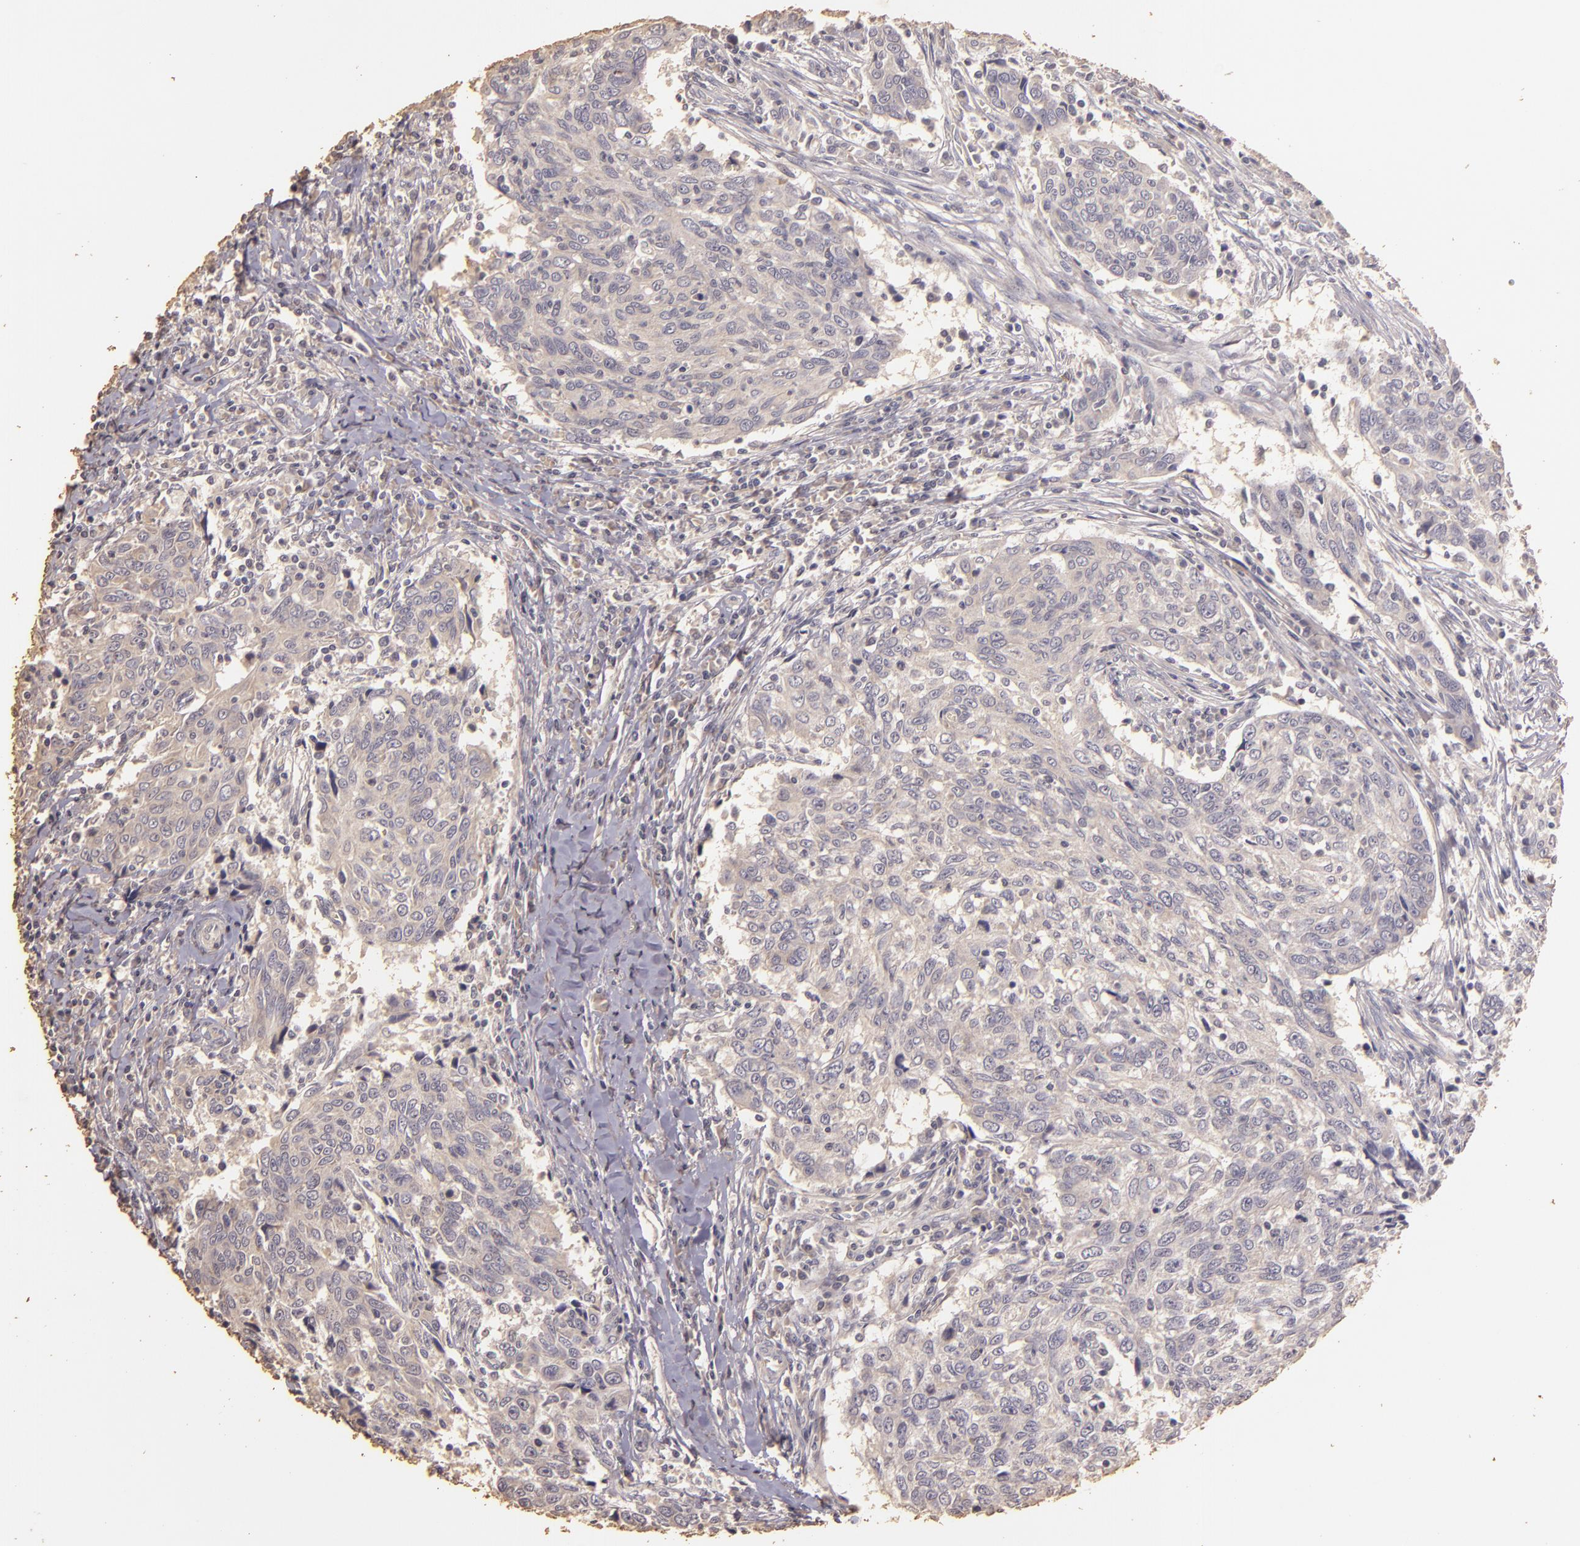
{"staining": {"intensity": "weak", "quantity": "25%-75%", "location": "cytoplasmic/membranous"}, "tissue": "breast cancer", "cell_type": "Tumor cells", "image_type": "cancer", "snomed": [{"axis": "morphology", "description": "Duct carcinoma"}, {"axis": "topography", "description": "Breast"}], "caption": "Immunohistochemistry photomicrograph of neoplastic tissue: human breast cancer (intraductal carcinoma) stained using immunohistochemistry reveals low levels of weak protein expression localized specifically in the cytoplasmic/membranous of tumor cells, appearing as a cytoplasmic/membranous brown color.", "gene": "BCL2L13", "patient": {"sex": "female", "age": 50}}